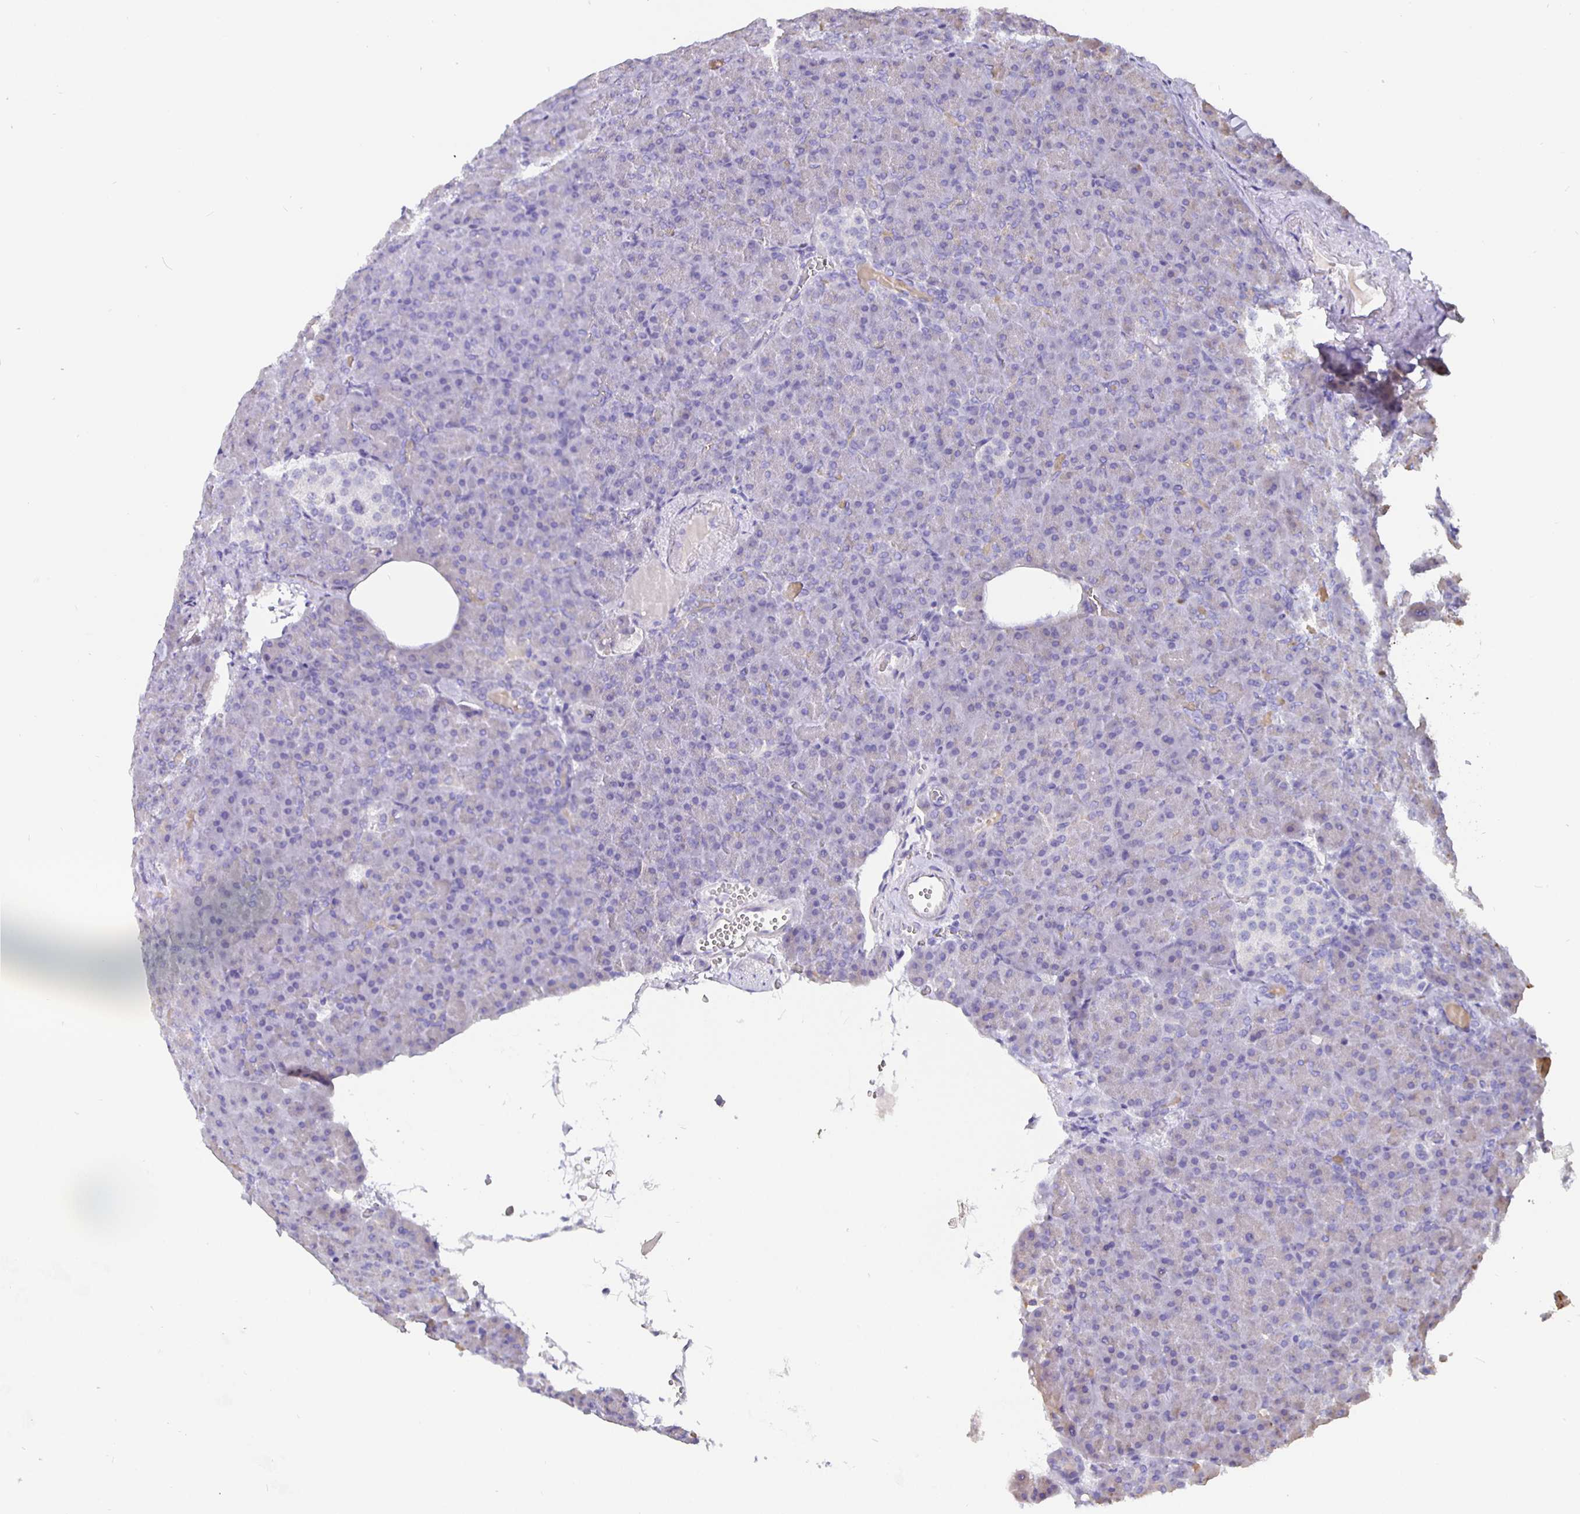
{"staining": {"intensity": "weak", "quantity": "<25%", "location": "cytoplasmic/membranous"}, "tissue": "pancreas", "cell_type": "Exocrine glandular cells", "image_type": "normal", "snomed": [{"axis": "morphology", "description": "Normal tissue, NOS"}, {"axis": "topography", "description": "Pancreas"}], "caption": "Exocrine glandular cells show no significant protein staining in unremarkable pancreas. Nuclei are stained in blue.", "gene": "CFAP74", "patient": {"sex": "female", "age": 74}}